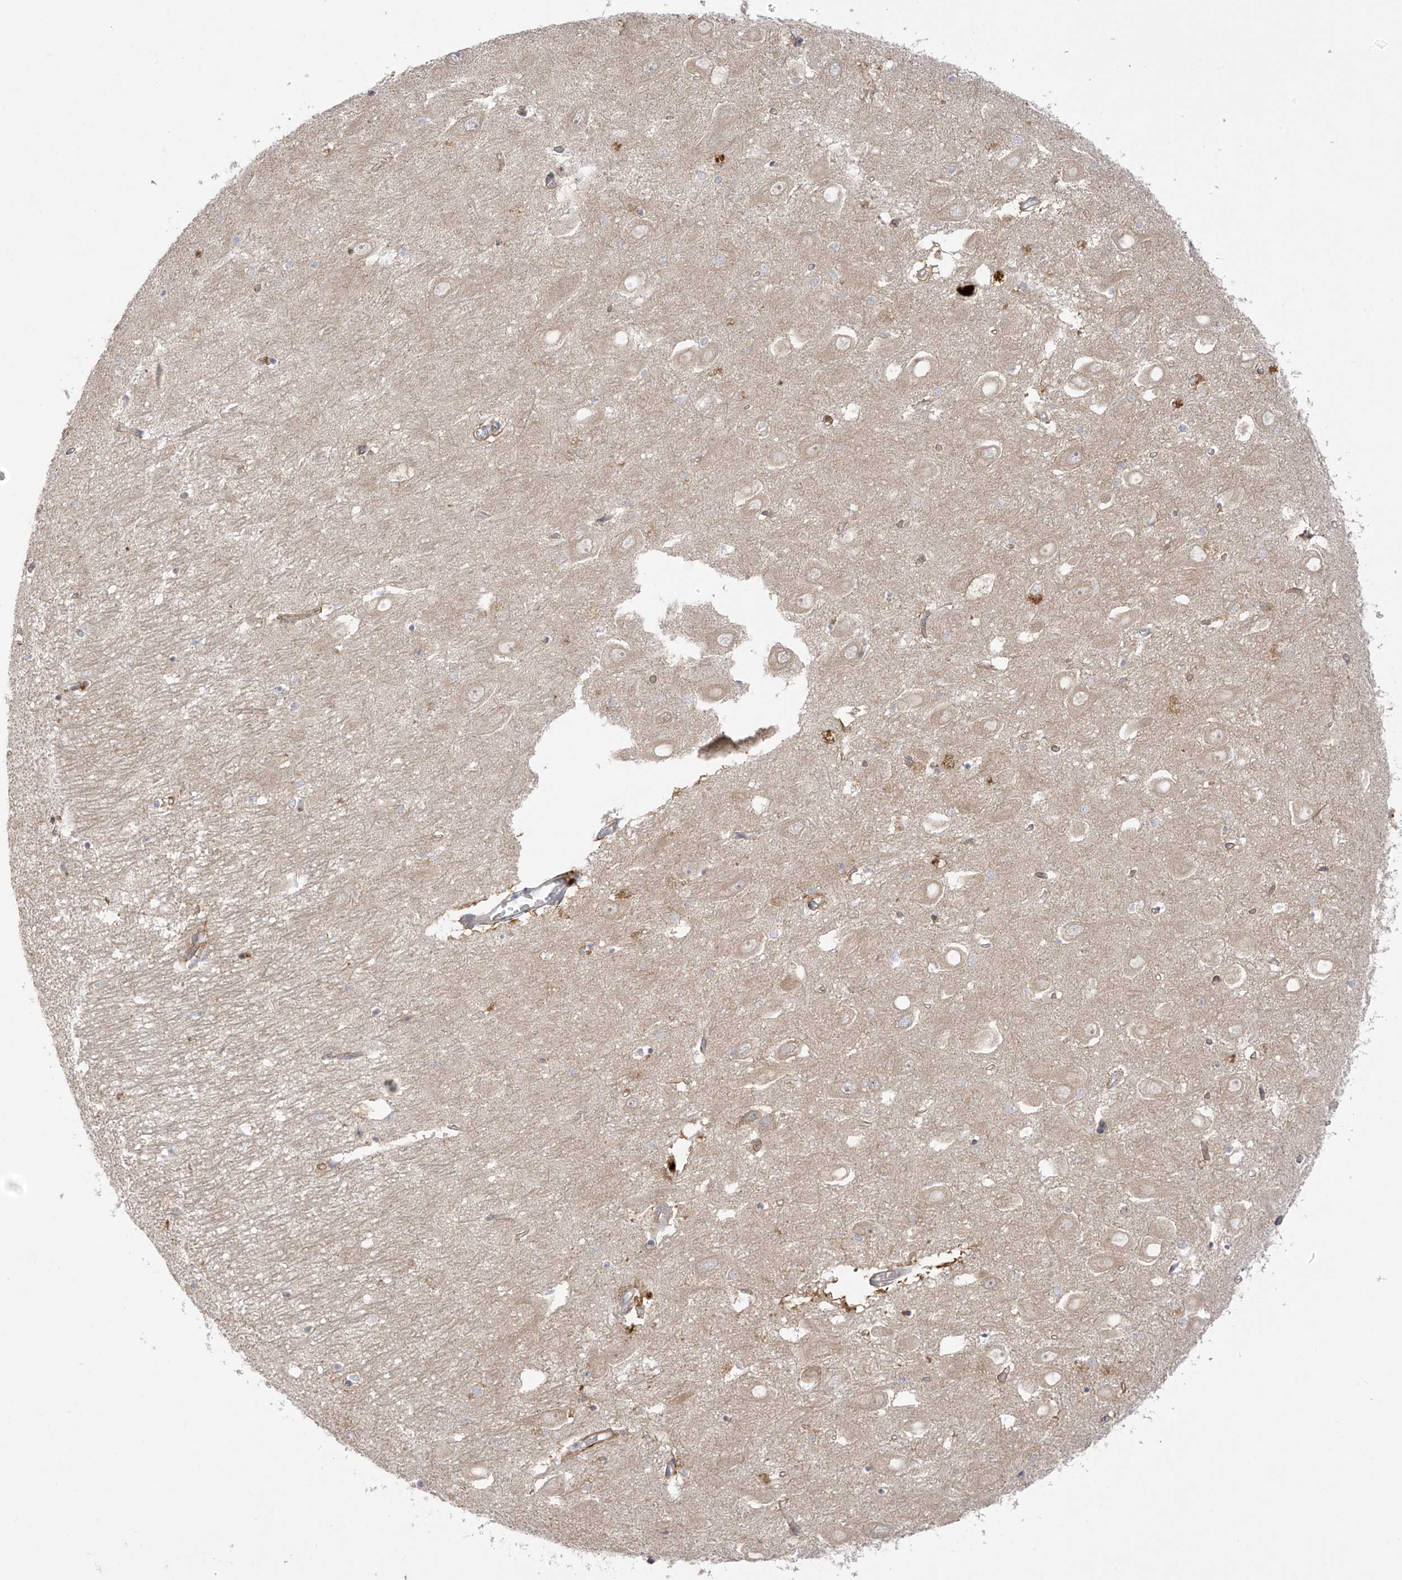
{"staining": {"intensity": "negative", "quantity": "none", "location": "none"}, "tissue": "hippocampus", "cell_type": "Glial cells", "image_type": "normal", "snomed": [{"axis": "morphology", "description": "Normal tissue, NOS"}, {"axis": "topography", "description": "Hippocampus"}], "caption": "Immunohistochemical staining of benign human hippocampus demonstrates no significant positivity in glial cells.", "gene": "EIPR1", "patient": {"sex": "female", "age": 64}}